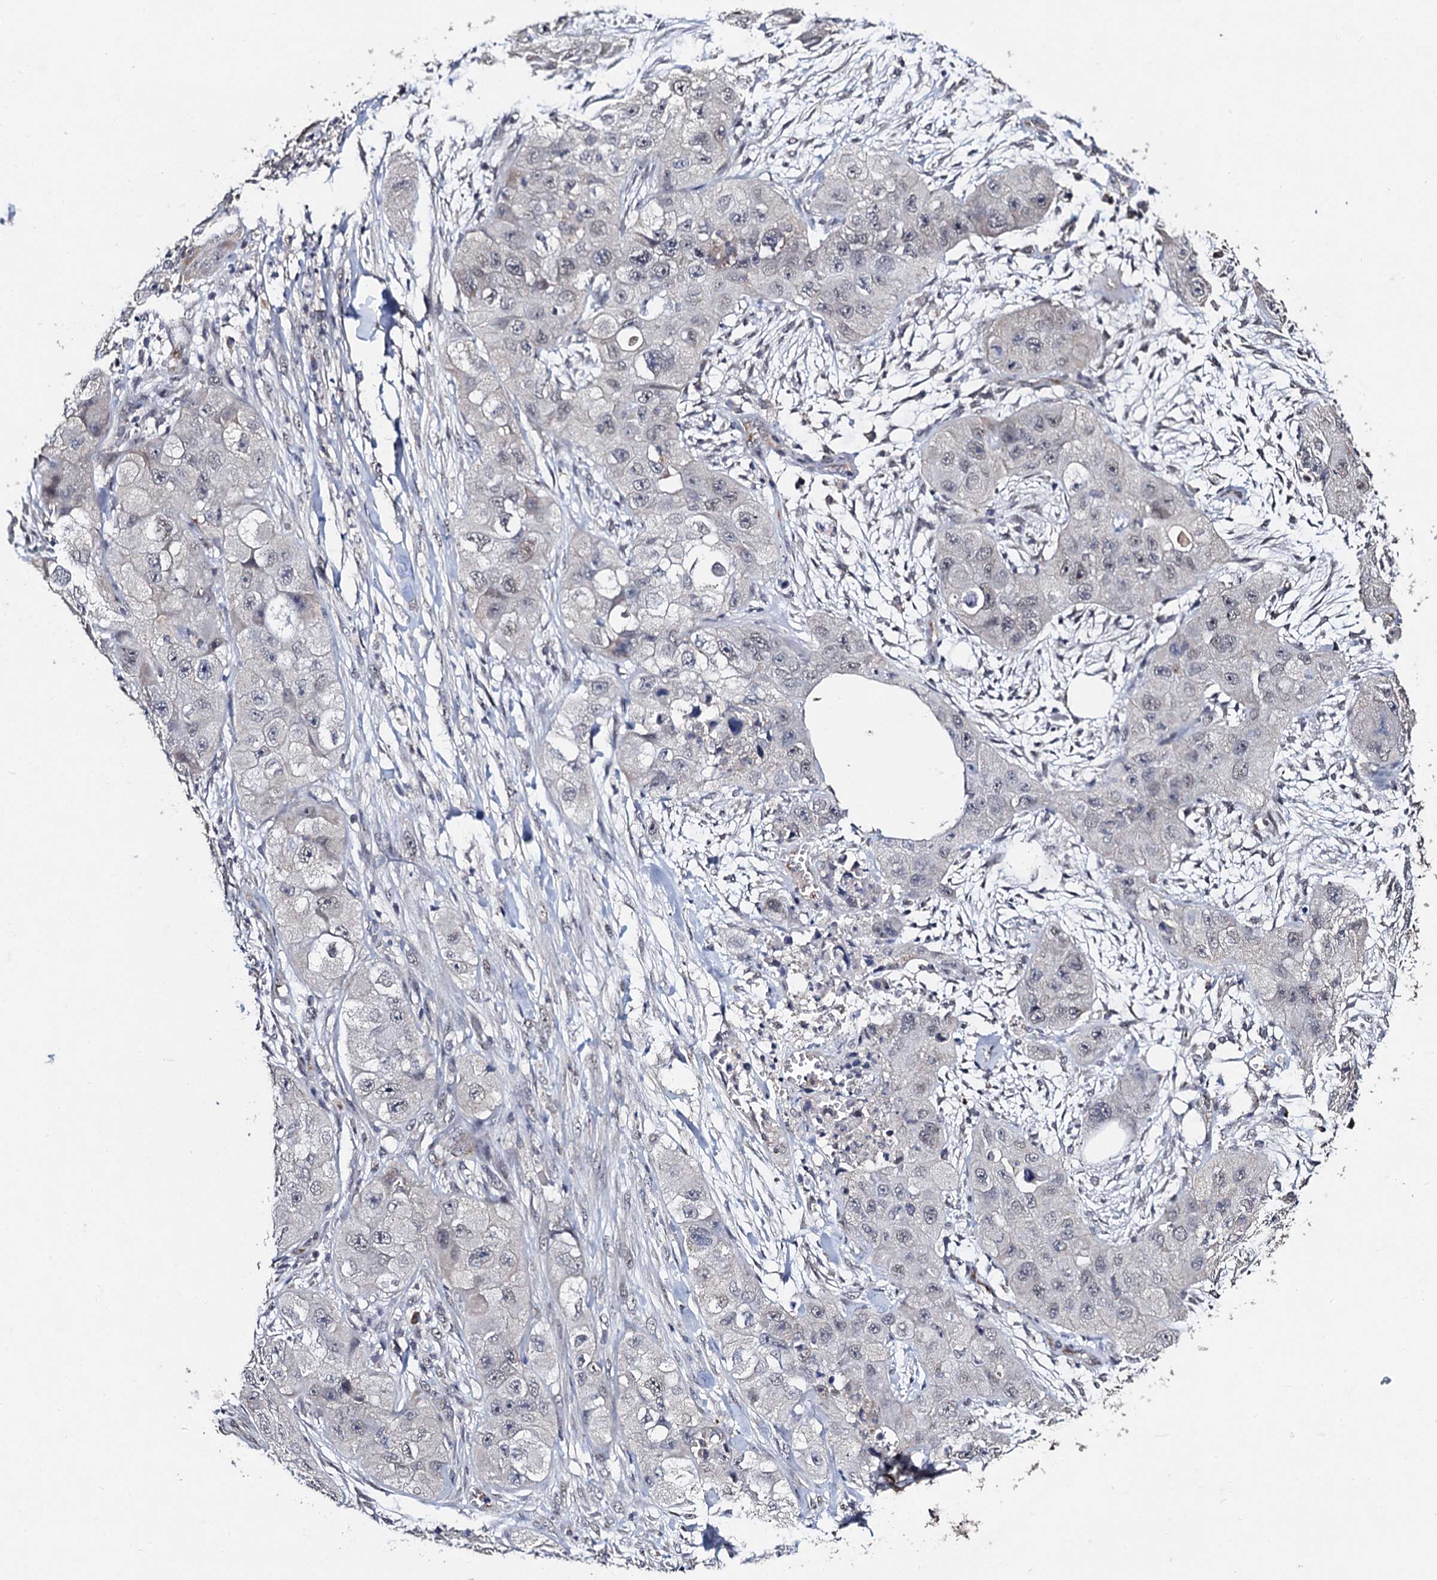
{"staining": {"intensity": "negative", "quantity": "none", "location": "none"}, "tissue": "skin cancer", "cell_type": "Tumor cells", "image_type": "cancer", "snomed": [{"axis": "morphology", "description": "Squamous cell carcinoma, NOS"}, {"axis": "topography", "description": "Skin"}, {"axis": "topography", "description": "Subcutis"}], "caption": "IHC of skin cancer shows no positivity in tumor cells. (DAB (3,3'-diaminobenzidine) immunohistochemistry visualized using brightfield microscopy, high magnification).", "gene": "PPTC7", "patient": {"sex": "male", "age": 73}}